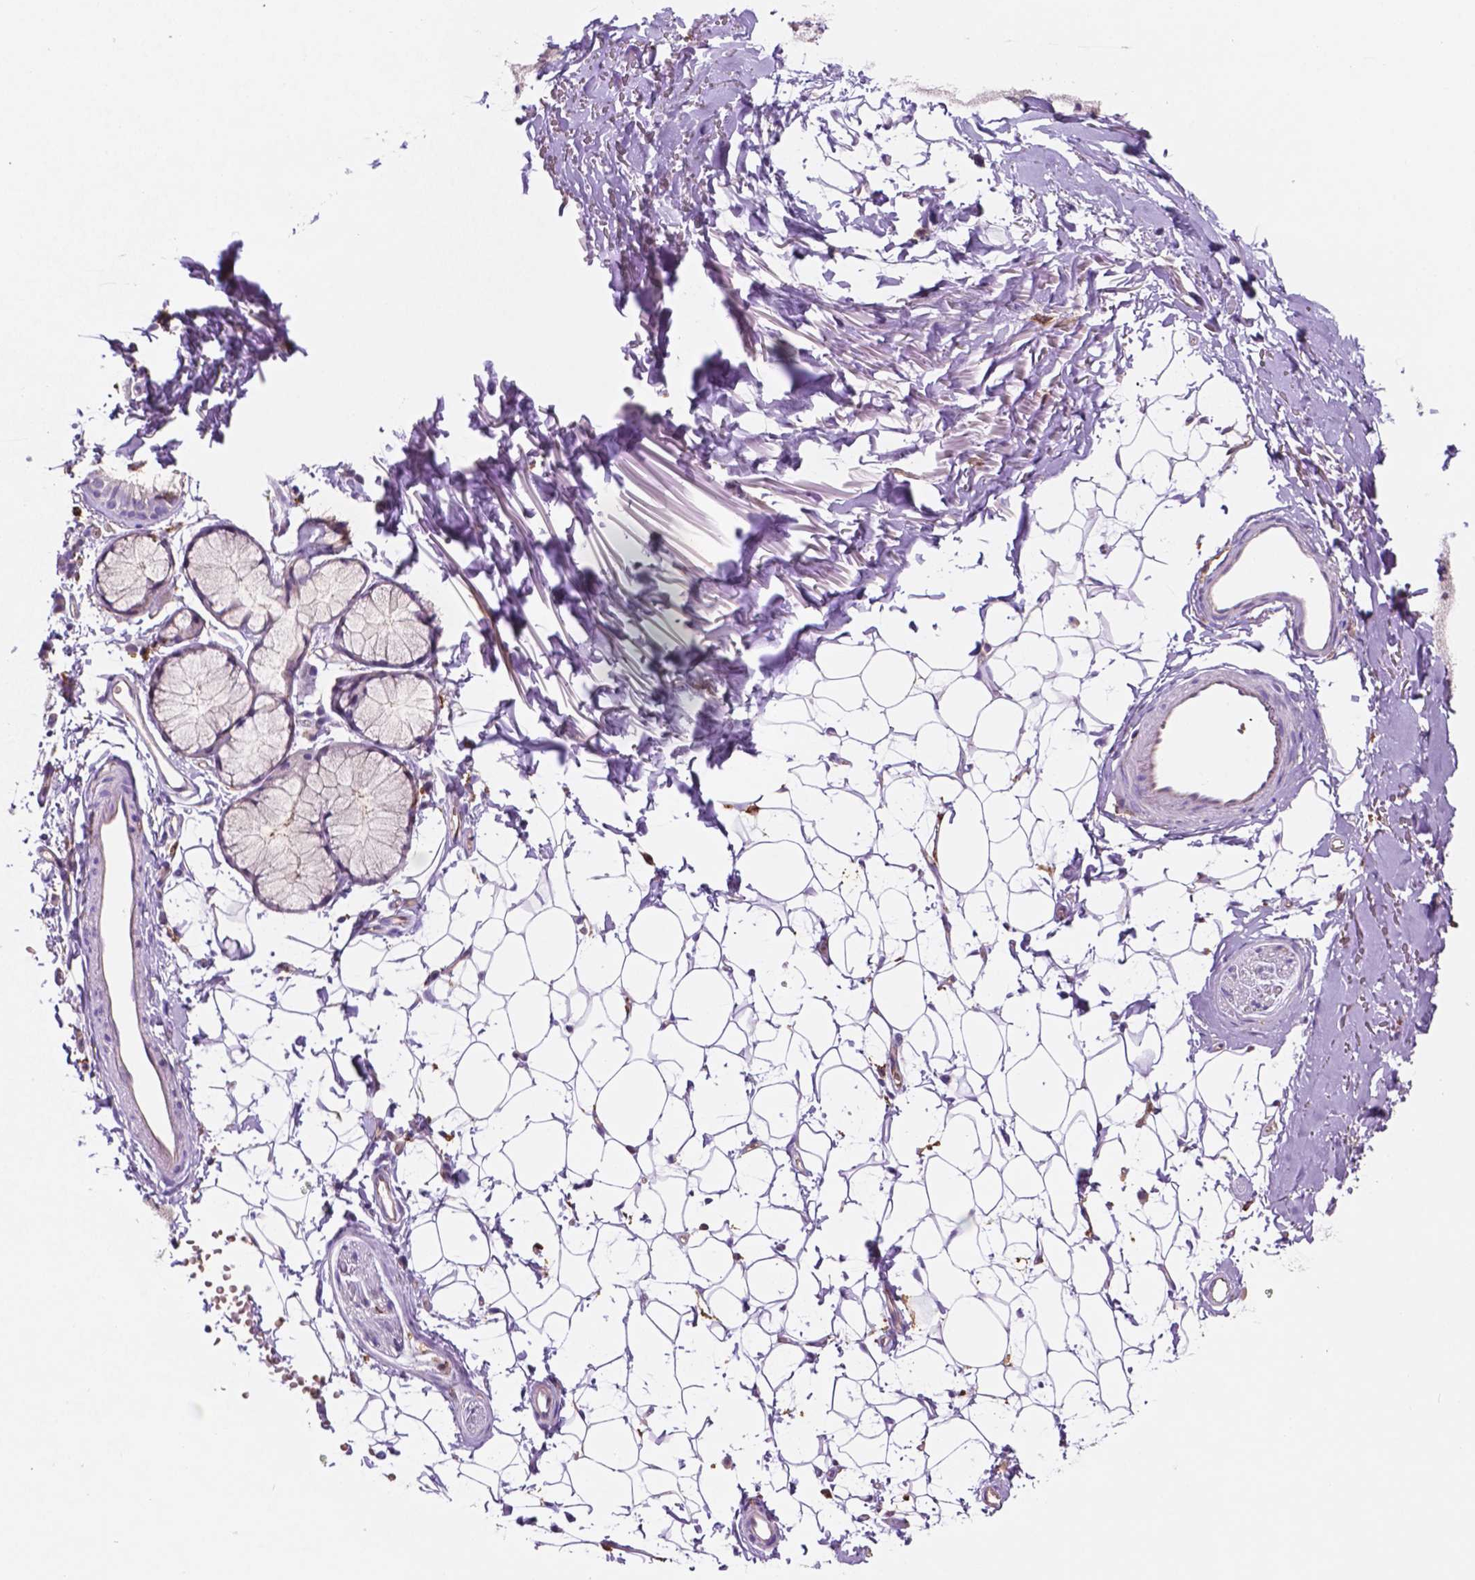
{"staining": {"intensity": "negative", "quantity": "none", "location": "none"}, "tissue": "adipose tissue", "cell_type": "Adipocytes", "image_type": "normal", "snomed": [{"axis": "morphology", "description": "Normal tissue, NOS"}, {"axis": "topography", "description": "Cartilage tissue"}, {"axis": "topography", "description": "Bronchus"}], "caption": "Human adipose tissue stained for a protein using immunohistochemistry exhibits no positivity in adipocytes.", "gene": "MKRN2OS", "patient": {"sex": "female", "age": 79}}